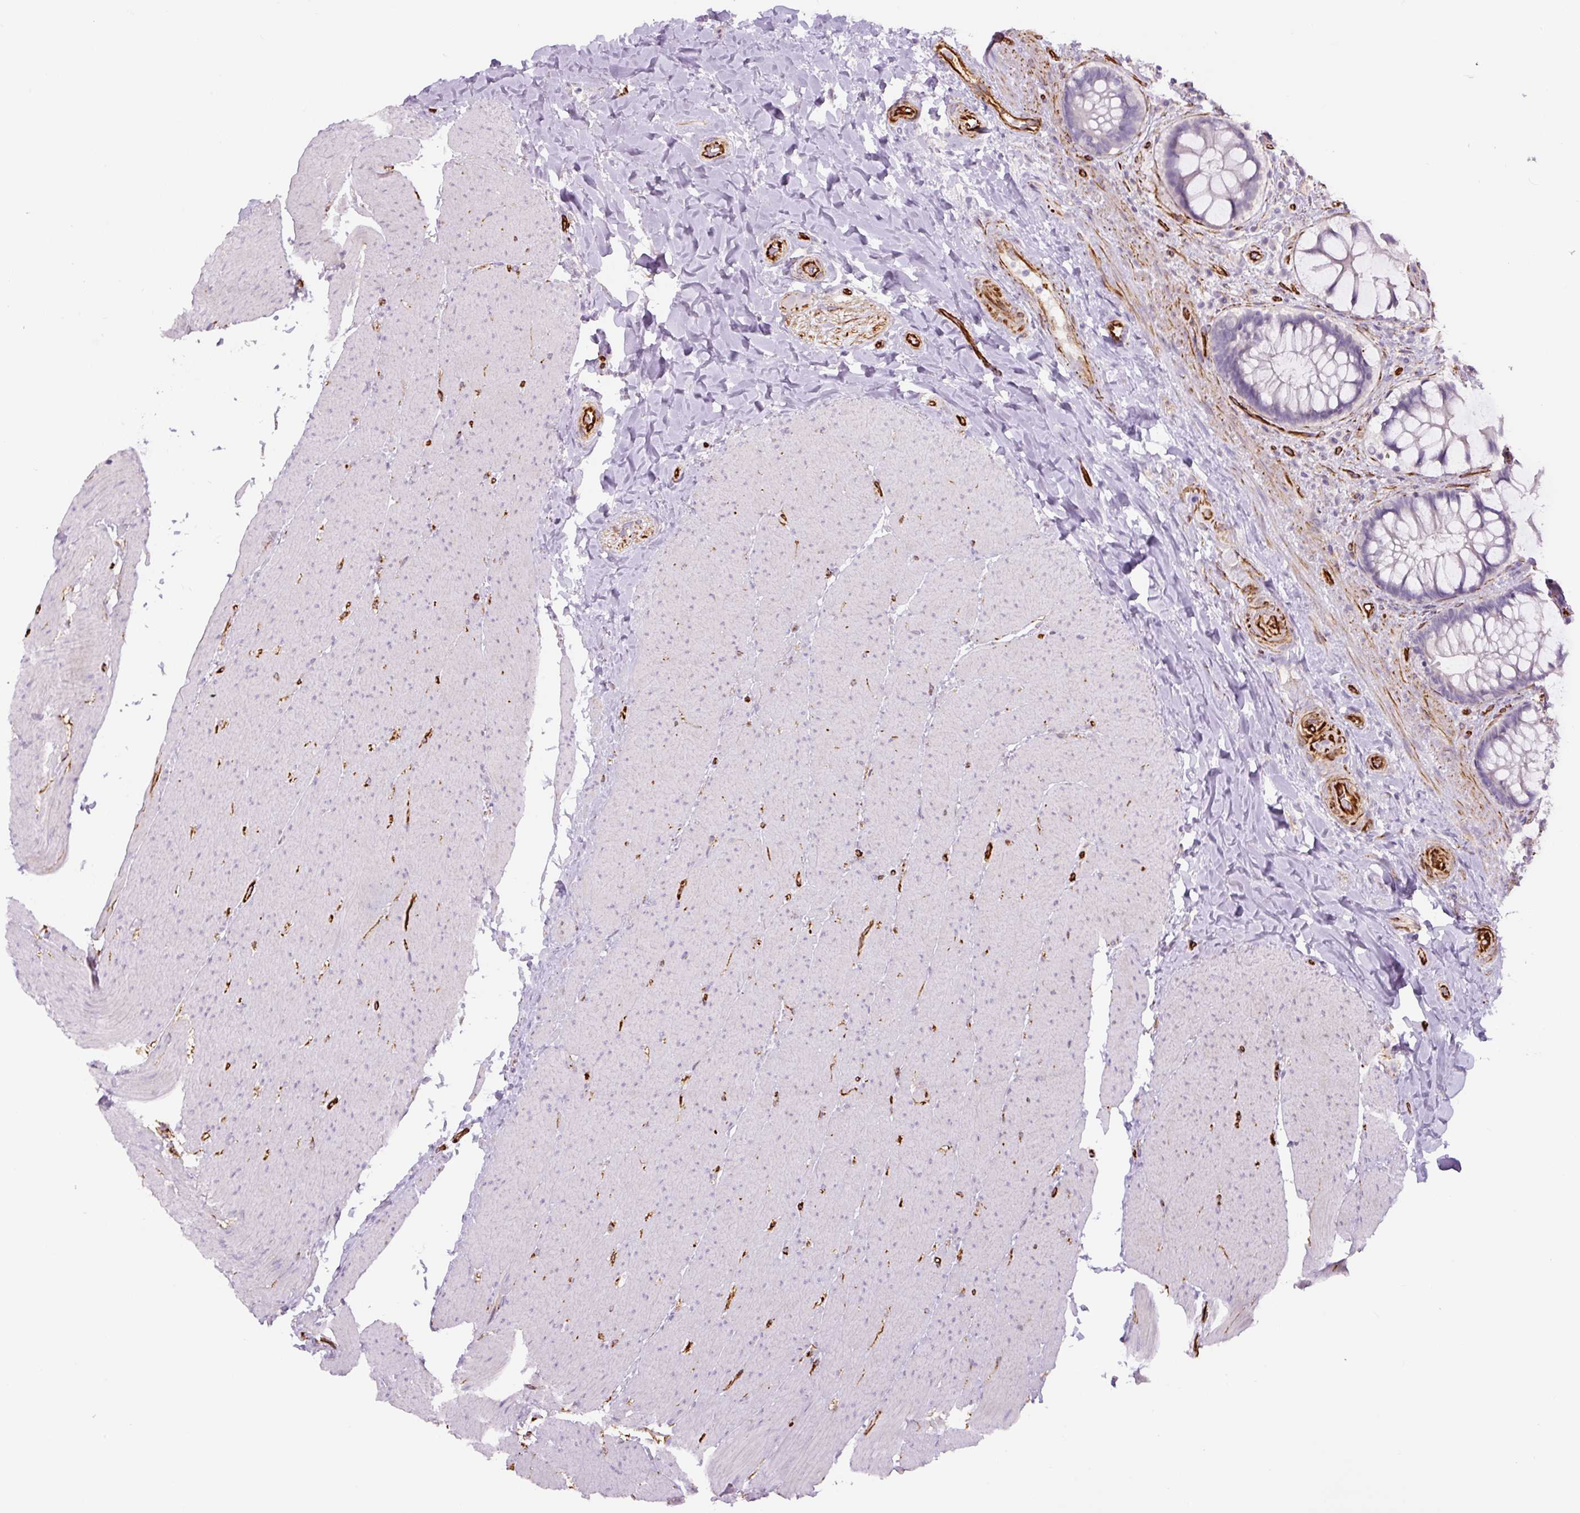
{"staining": {"intensity": "negative", "quantity": "none", "location": "none"}, "tissue": "rectum", "cell_type": "Glandular cells", "image_type": "normal", "snomed": [{"axis": "morphology", "description": "Normal tissue, NOS"}, {"axis": "topography", "description": "Rectum"}], "caption": "Immunohistochemistry photomicrograph of benign rectum stained for a protein (brown), which demonstrates no staining in glandular cells.", "gene": "NES", "patient": {"sex": "female", "age": 58}}